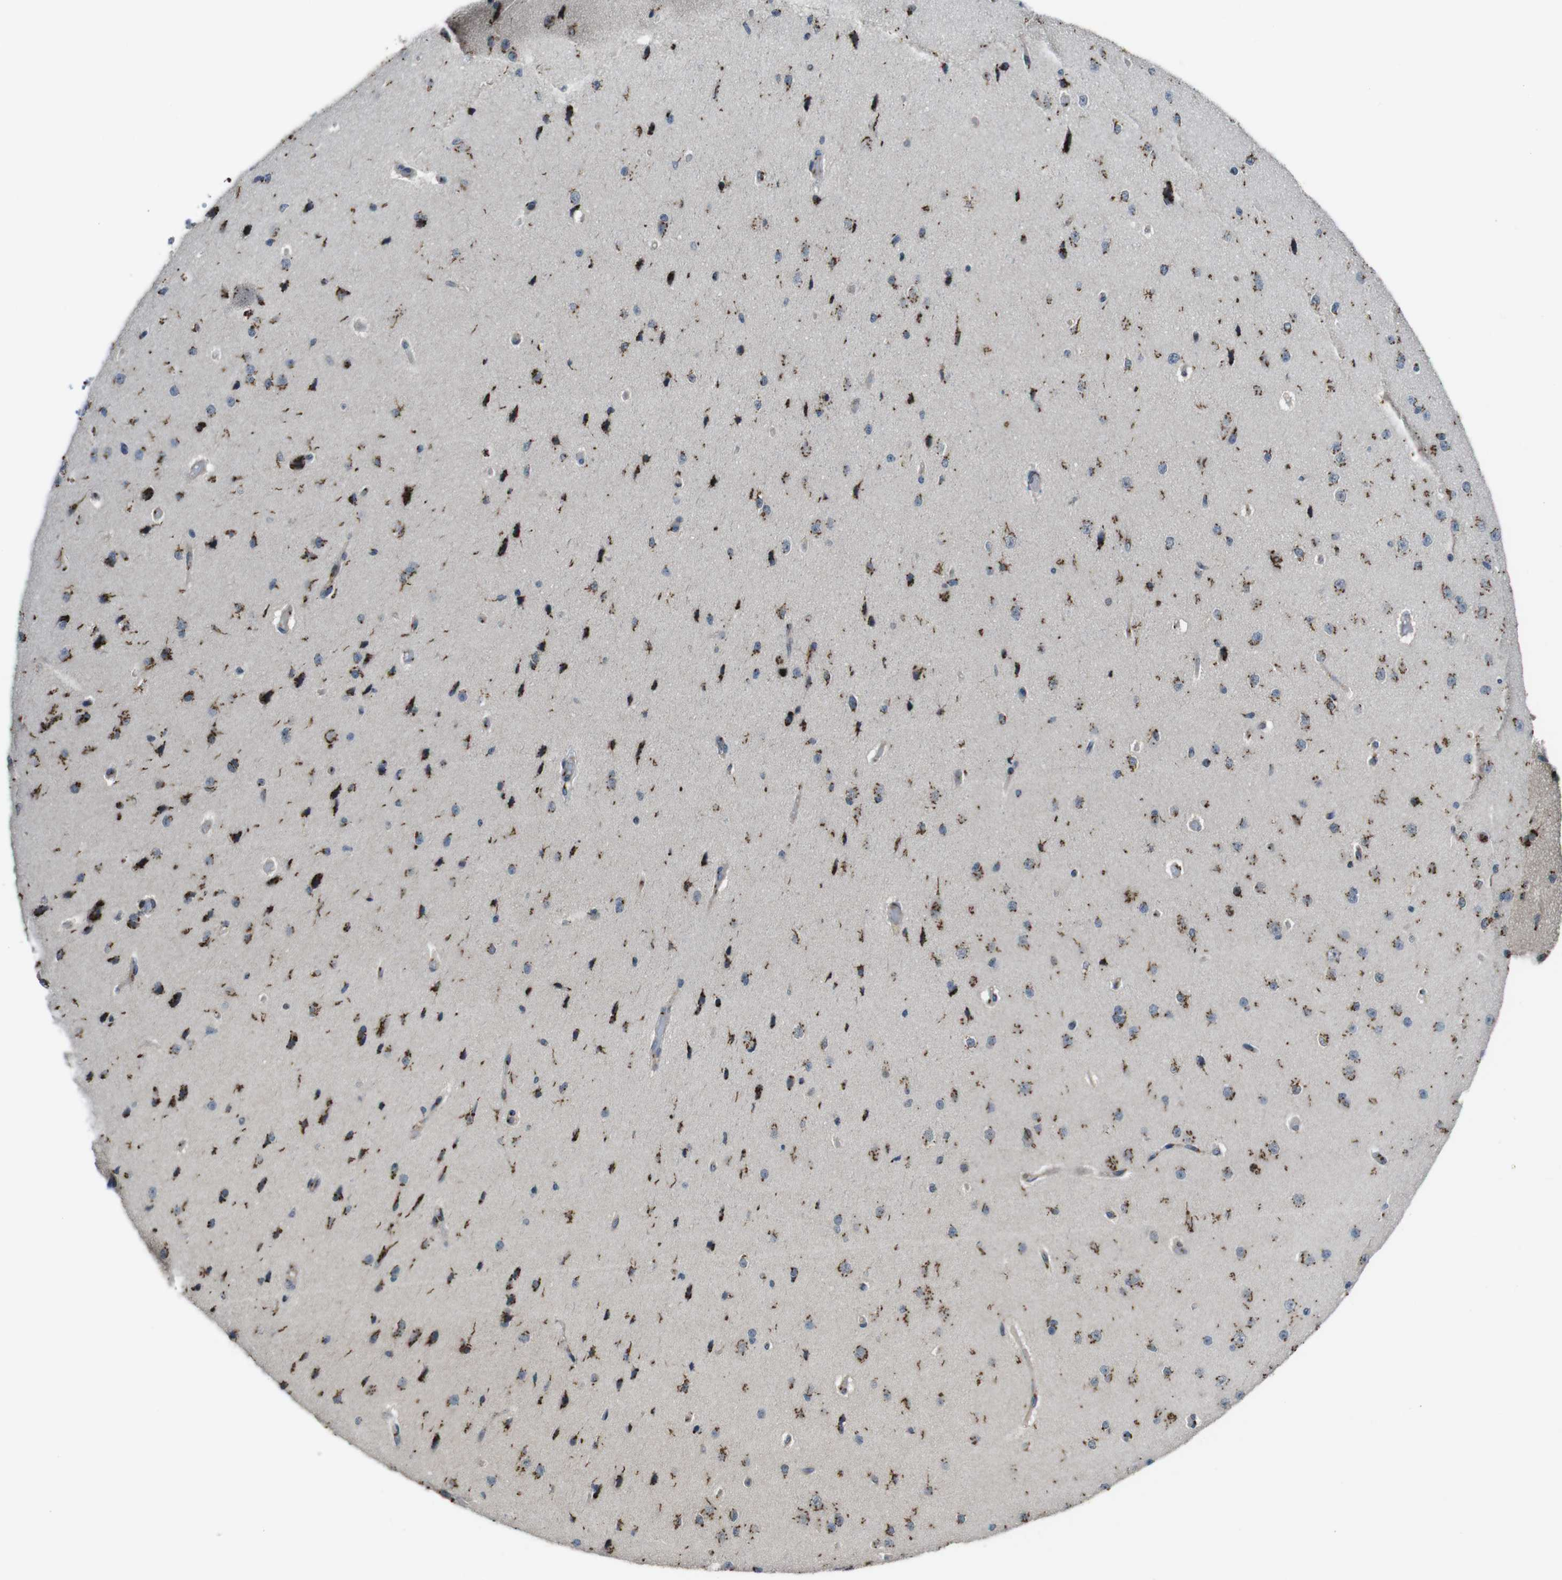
{"staining": {"intensity": "moderate", "quantity": ">75%", "location": "cytoplasmic/membranous"}, "tissue": "cerebral cortex", "cell_type": "Endothelial cells", "image_type": "normal", "snomed": [{"axis": "morphology", "description": "Normal tissue, NOS"}, {"axis": "morphology", "description": "Developmental malformation"}, {"axis": "topography", "description": "Cerebral cortex"}], "caption": "Benign cerebral cortex exhibits moderate cytoplasmic/membranous positivity in approximately >75% of endothelial cells.", "gene": "ZFPL1", "patient": {"sex": "female", "age": 30}}